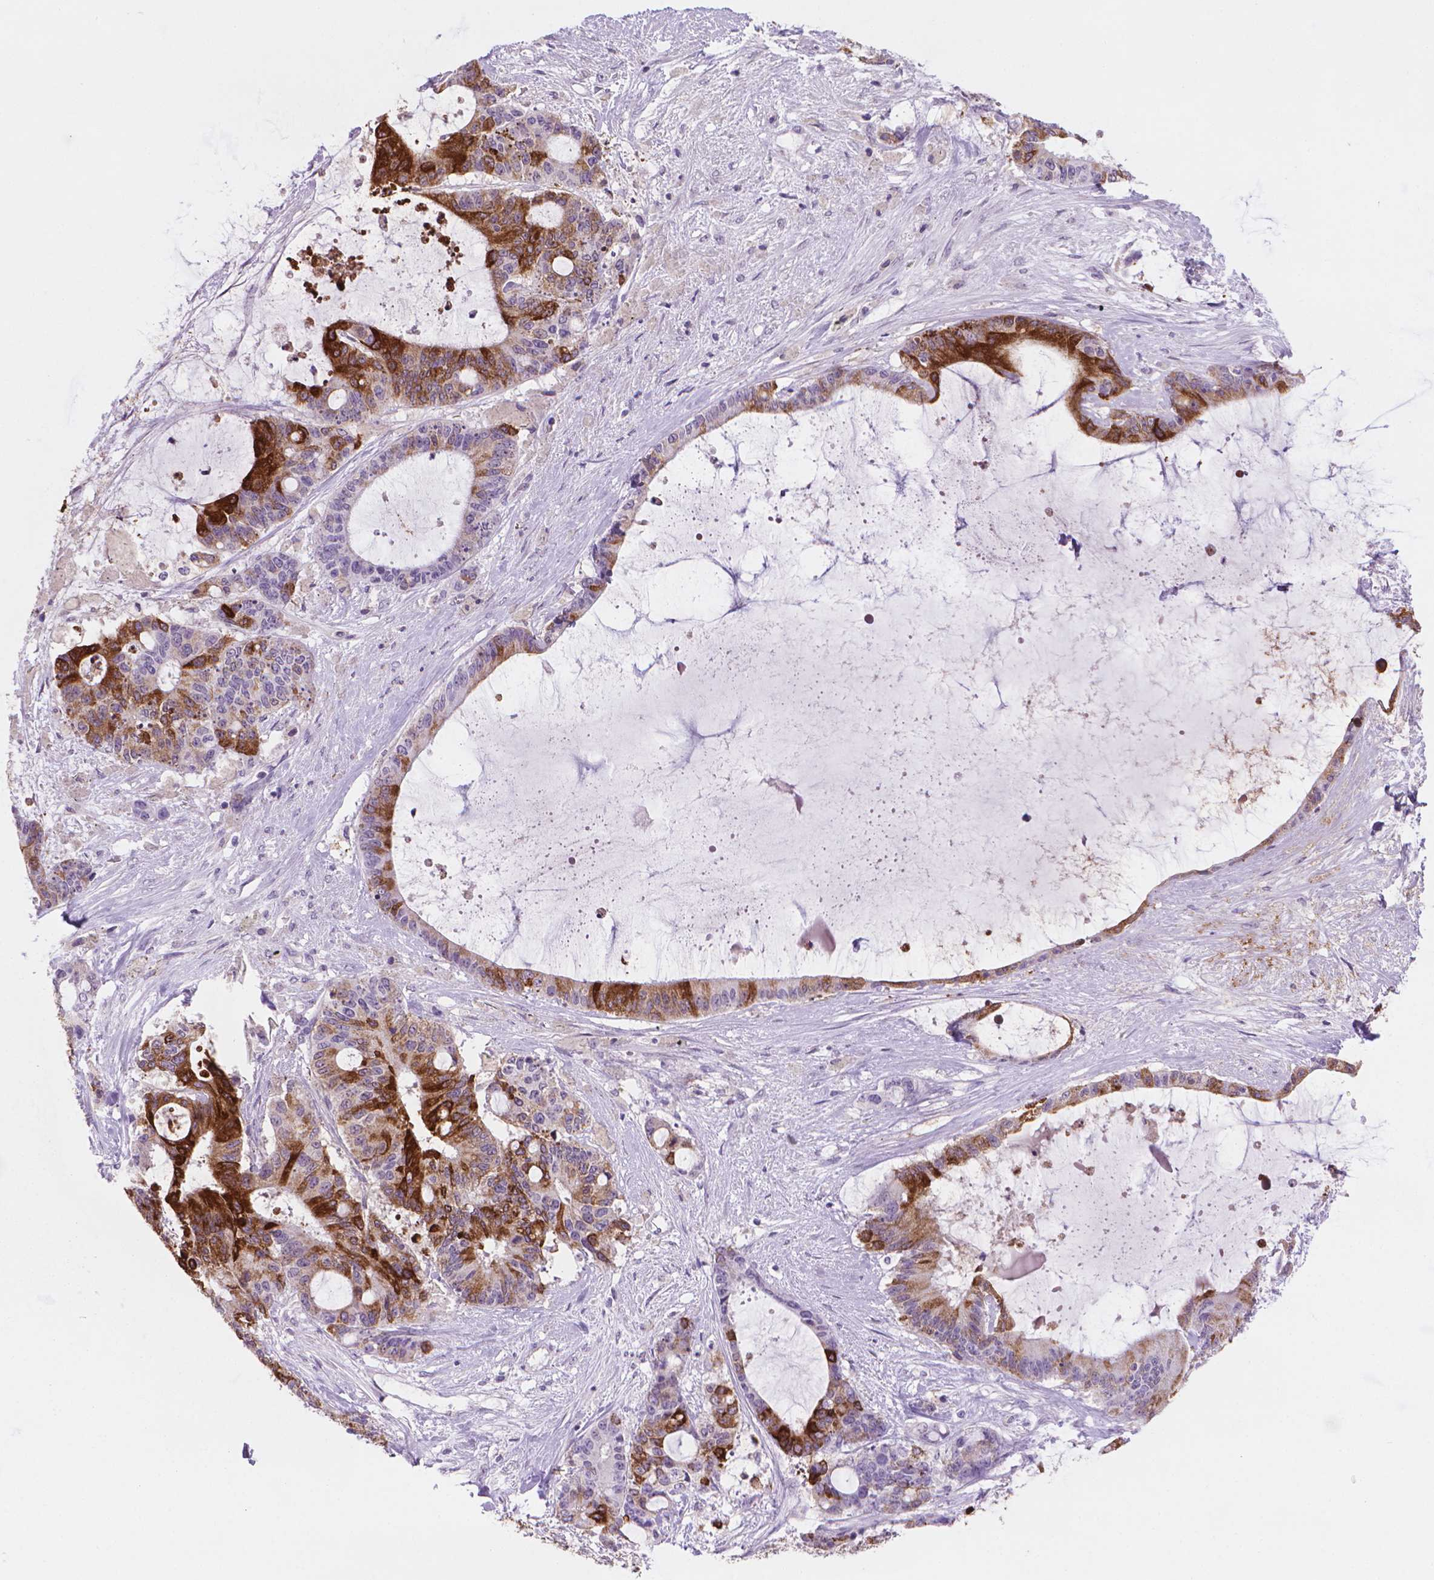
{"staining": {"intensity": "strong", "quantity": "25%-75%", "location": "cytoplasmic/membranous"}, "tissue": "liver cancer", "cell_type": "Tumor cells", "image_type": "cancer", "snomed": [{"axis": "morphology", "description": "Normal tissue, NOS"}, {"axis": "morphology", "description": "Cholangiocarcinoma"}, {"axis": "topography", "description": "Liver"}, {"axis": "topography", "description": "Peripheral nerve tissue"}], "caption": "A high amount of strong cytoplasmic/membranous positivity is identified in approximately 25%-75% of tumor cells in cholangiocarcinoma (liver) tissue.", "gene": "MUC1", "patient": {"sex": "female", "age": 73}}